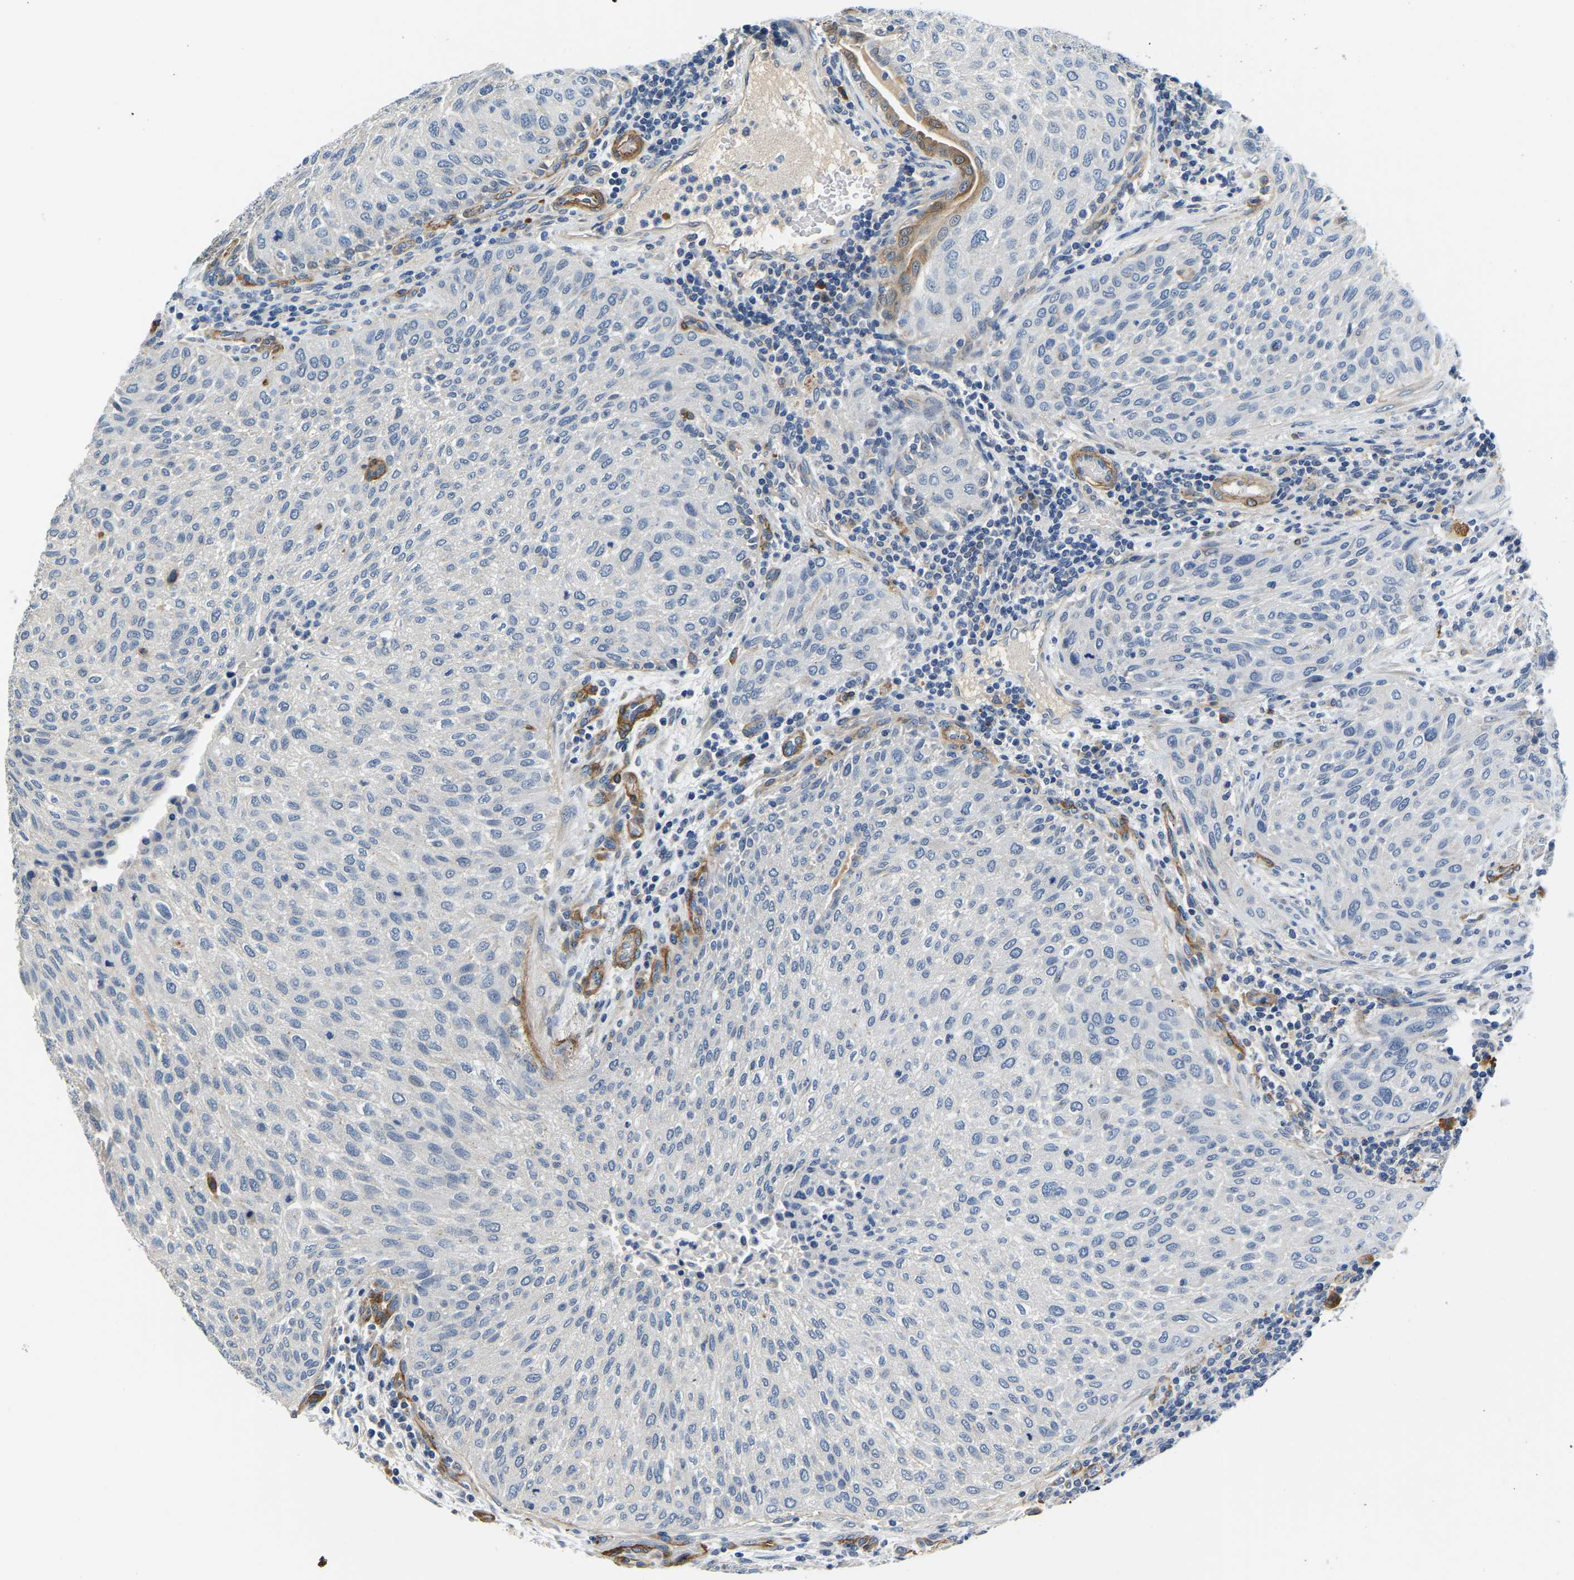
{"staining": {"intensity": "negative", "quantity": "none", "location": "none"}, "tissue": "urothelial cancer", "cell_type": "Tumor cells", "image_type": "cancer", "snomed": [{"axis": "morphology", "description": "Urothelial carcinoma, Low grade"}, {"axis": "morphology", "description": "Urothelial carcinoma, High grade"}, {"axis": "topography", "description": "Urinary bladder"}], "caption": "The photomicrograph displays no staining of tumor cells in urothelial cancer.", "gene": "LIAS", "patient": {"sex": "male", "age": 35}}